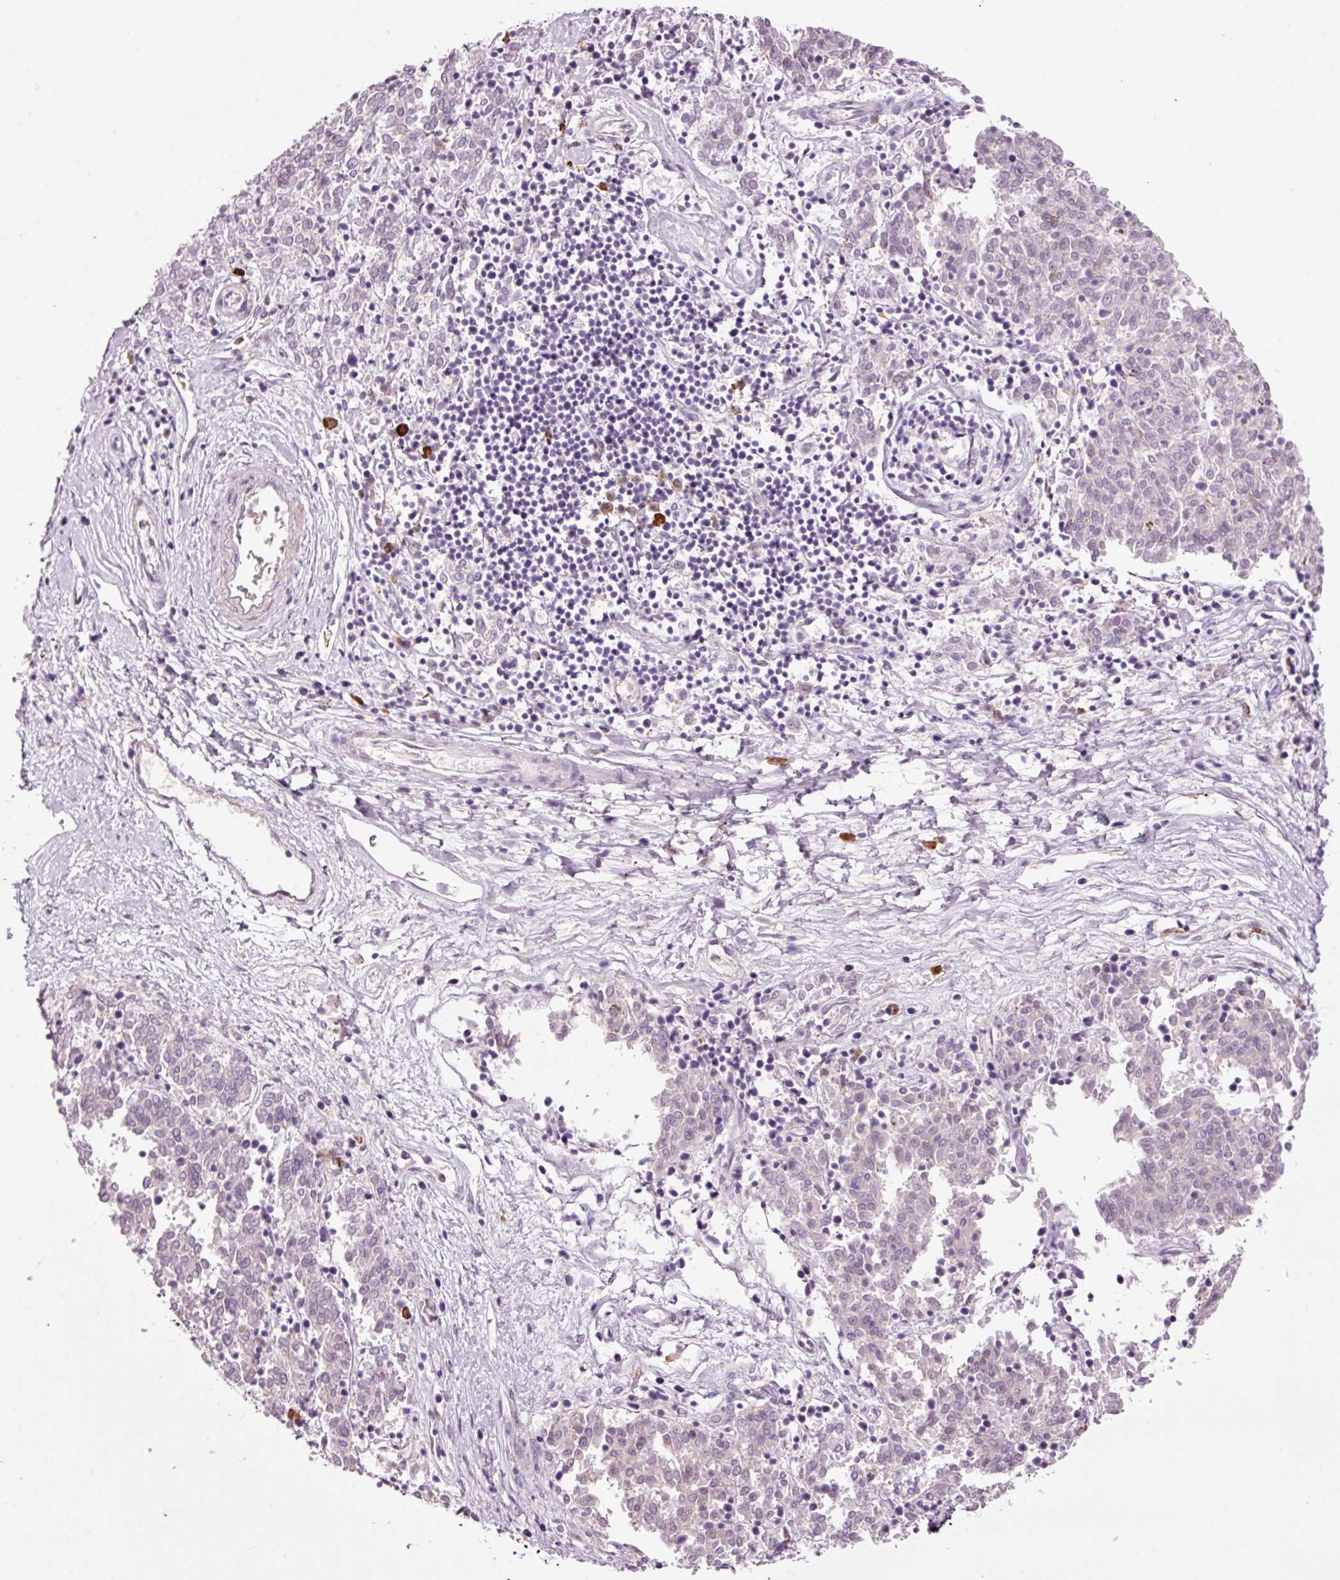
{"staining": {"intensity": "negative", "quantity": "none", "location": "none"}, "tissue": "melanoma", "cell_type": "Tumor cells", "image_type": "cancer", "snomed": [{"axis": "morphology", "description": "Malignant melanoma, NOS"}, {"axis": "topography", "description": "Skin"}], "caption": "A photomicrograph of malignant melanoma stained for a protein reveals no brown staining in tumor cells.", "gene": "KLF1", "patient": {"sex": "female", "age": 72}}